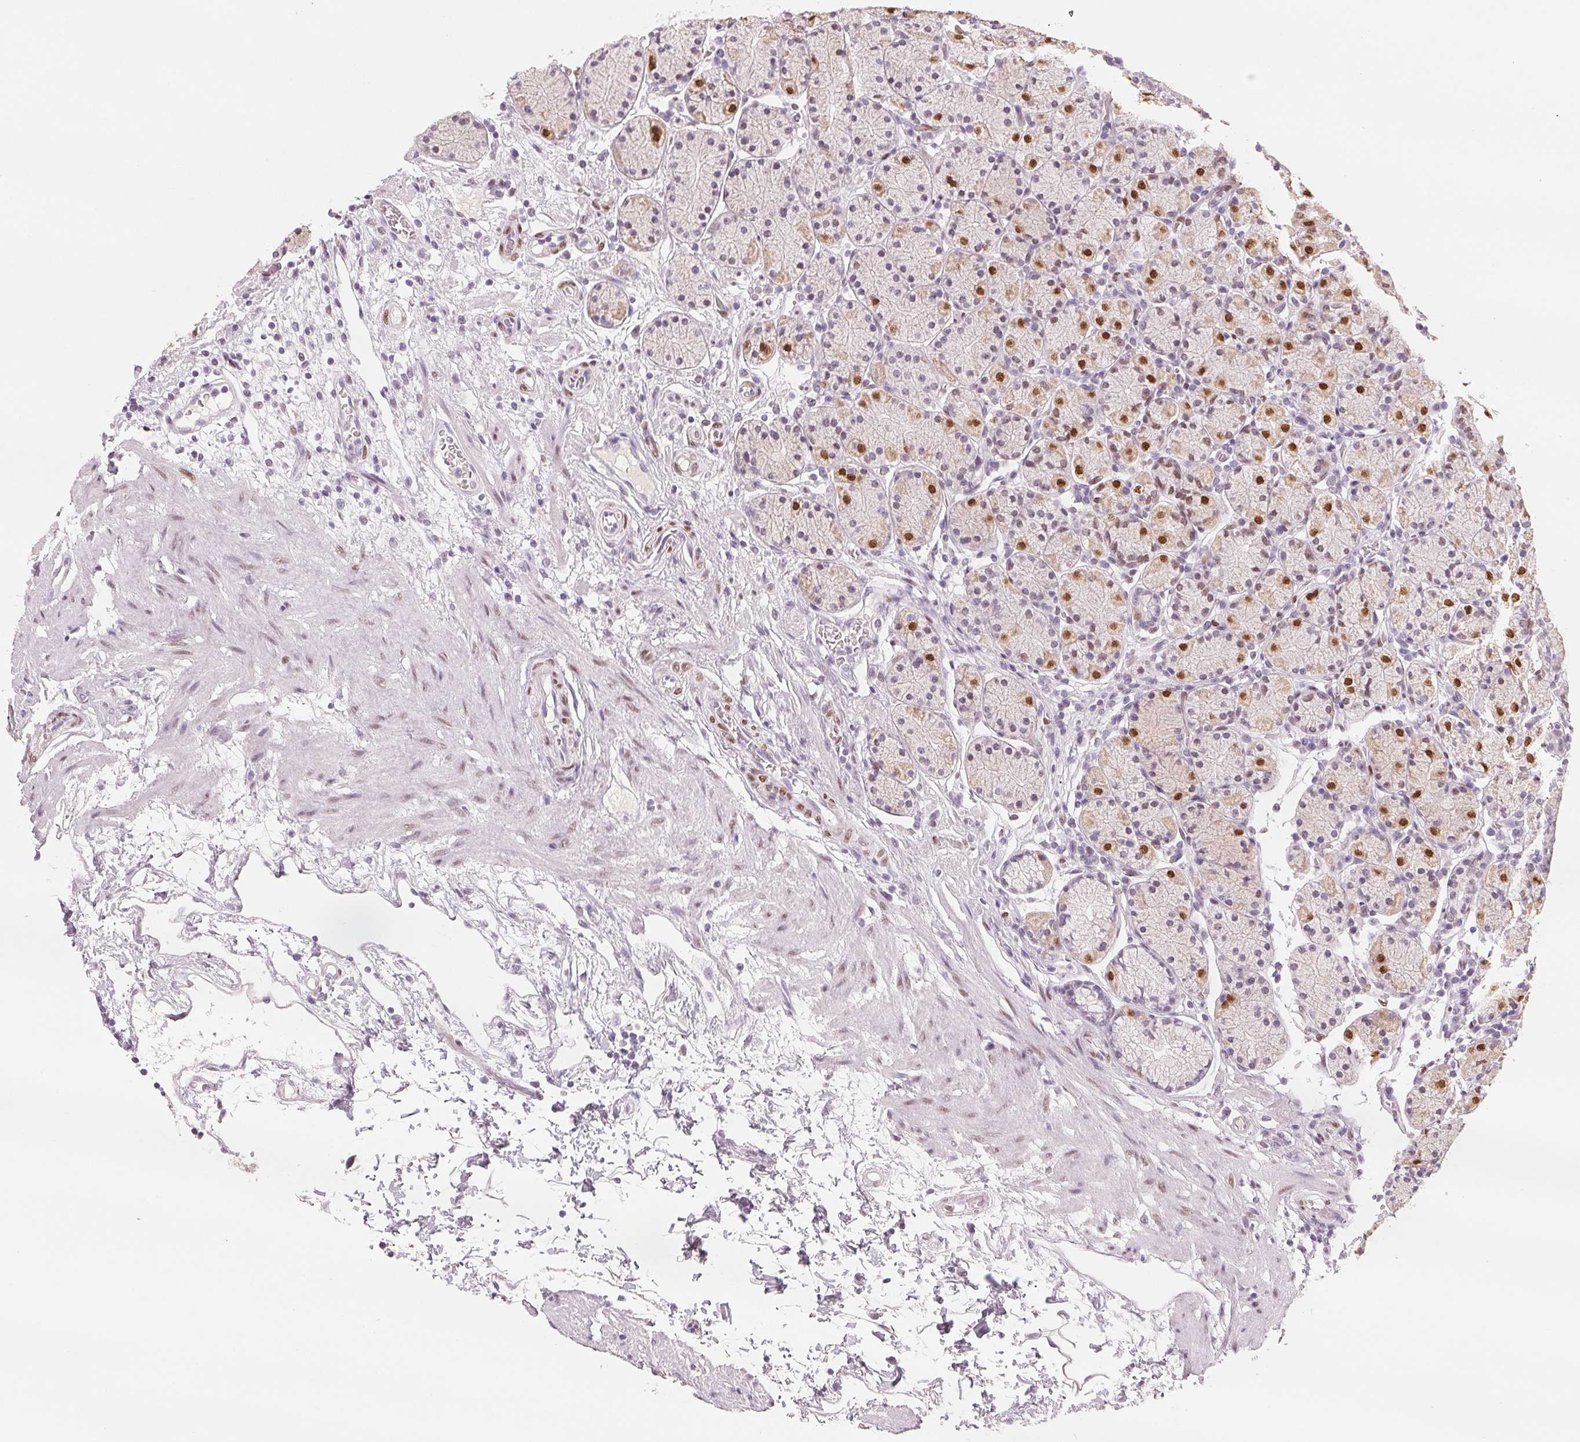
{"staining": {"intensity": "strong", "quantity": "25%-75%", "location": "nuclear"}, "tissue": "stomach", "cell_type": "Glandular cells", "image_type": "normal", "snomed": [{"axis": "morphology", "description": "Normal tissue, NOS"}, {"axis": "topography", "description": "Stomach, upper"}, {"axis": "topography", "description": "Stomach"}], "caption": "IHC histopathology image of benign stomach stained for a protein (brown), which displays high levels of strong nuclear positivity in about 25%-75% of glandular cells.", "gene": "SMARCD3", "patient": {"sex": "male", "age": 62}}